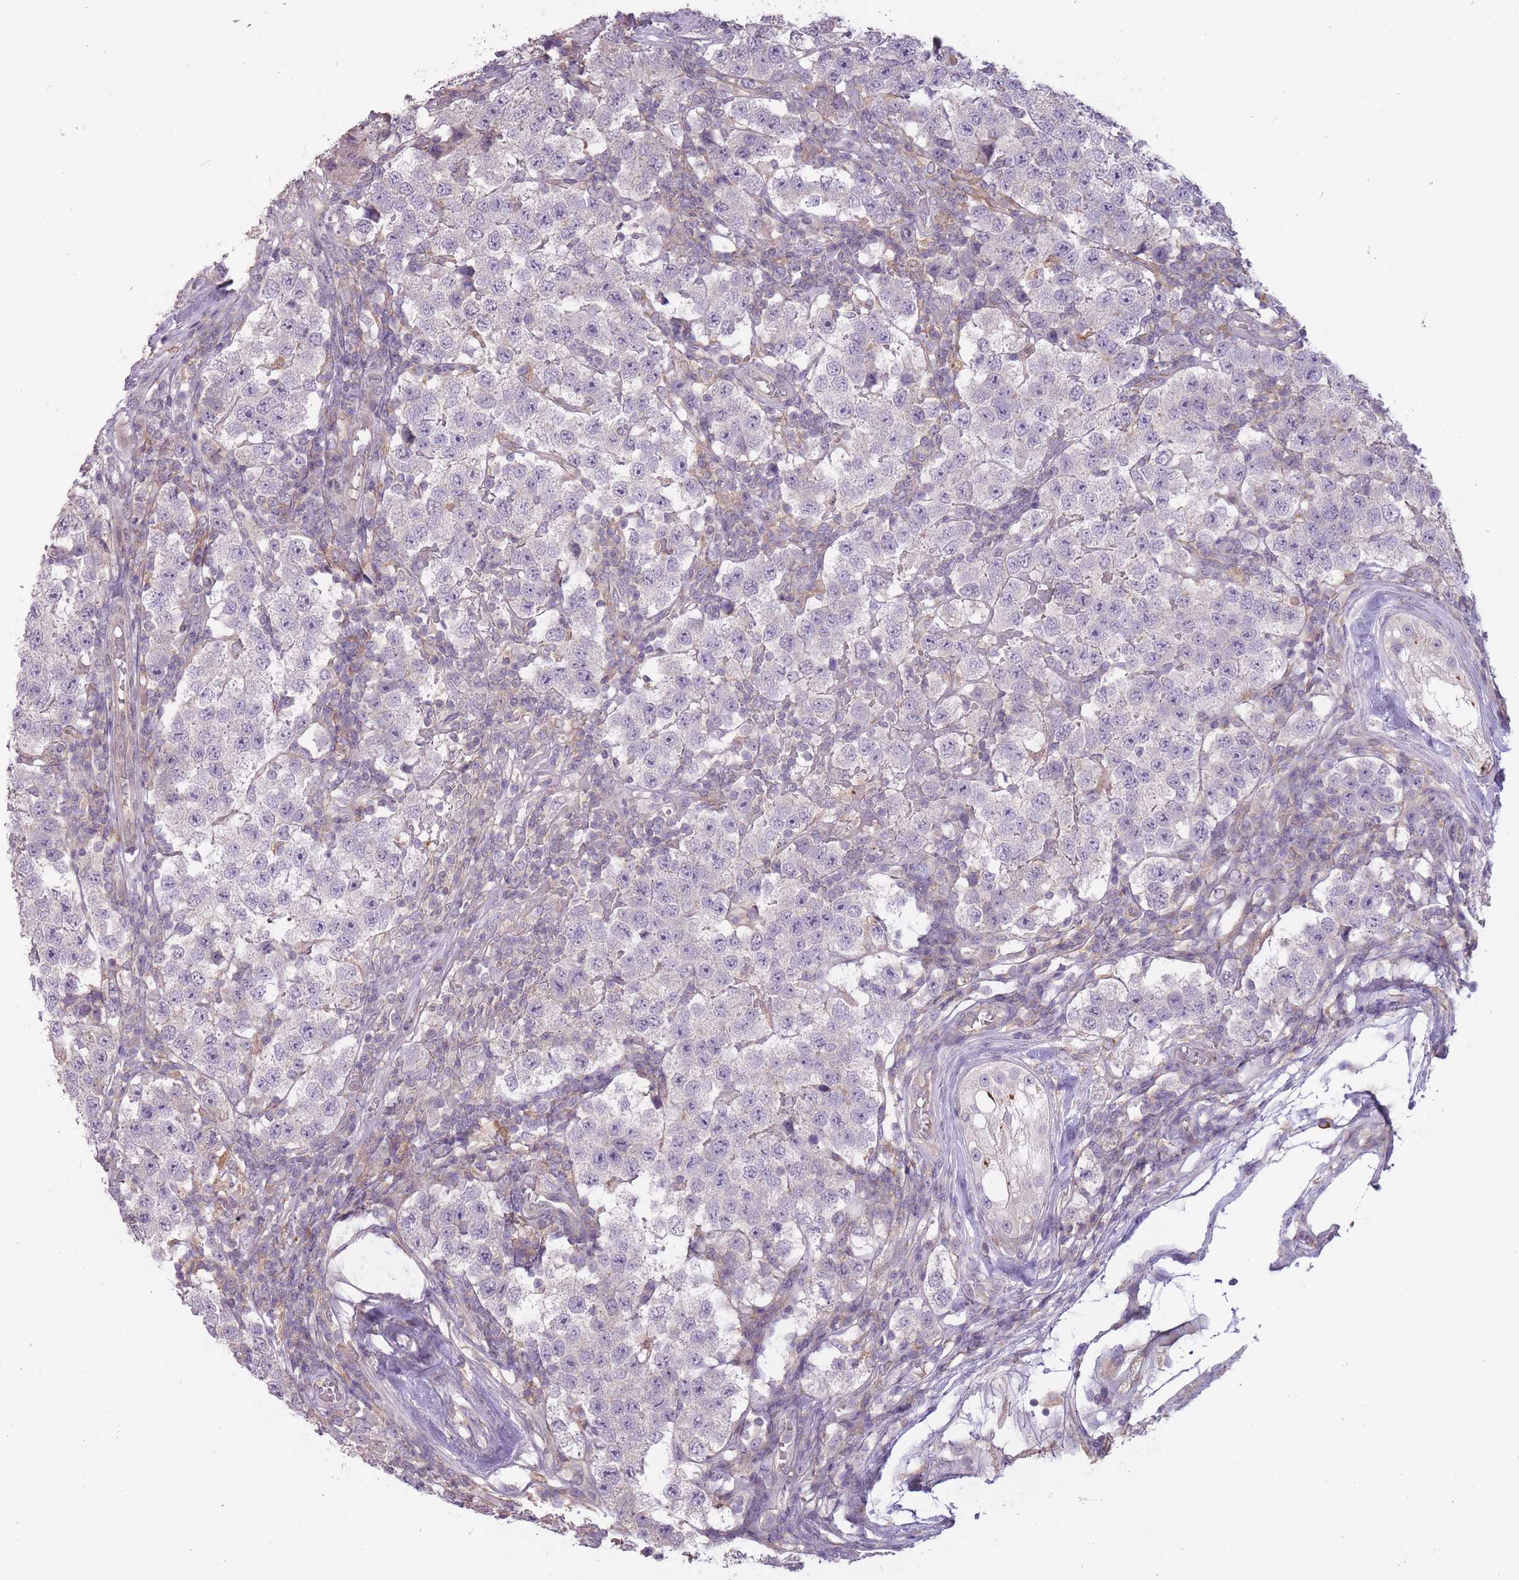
{"staining": {"intensity": "negative", "quantity": "none", "location": "none"}, "tissue": "testis cancer", "cell_type": "Tumor cells", "image_type": "cancer", "snomed": [{"axis": "morphology", "description": "Seminoma, NOS"}, {"axis": "topography", "description": "Testis"}], "caption": "Micrograph shows no protein staining in tumor cells of testis cancer (seminoma) tissue. (DAB (3,3'-diaminobenzidine) immunohistochemistry visualized using brightfield microscopy, high magnification).", "gene": "TET3", "patient": {"sex": "male", "age": 34}}